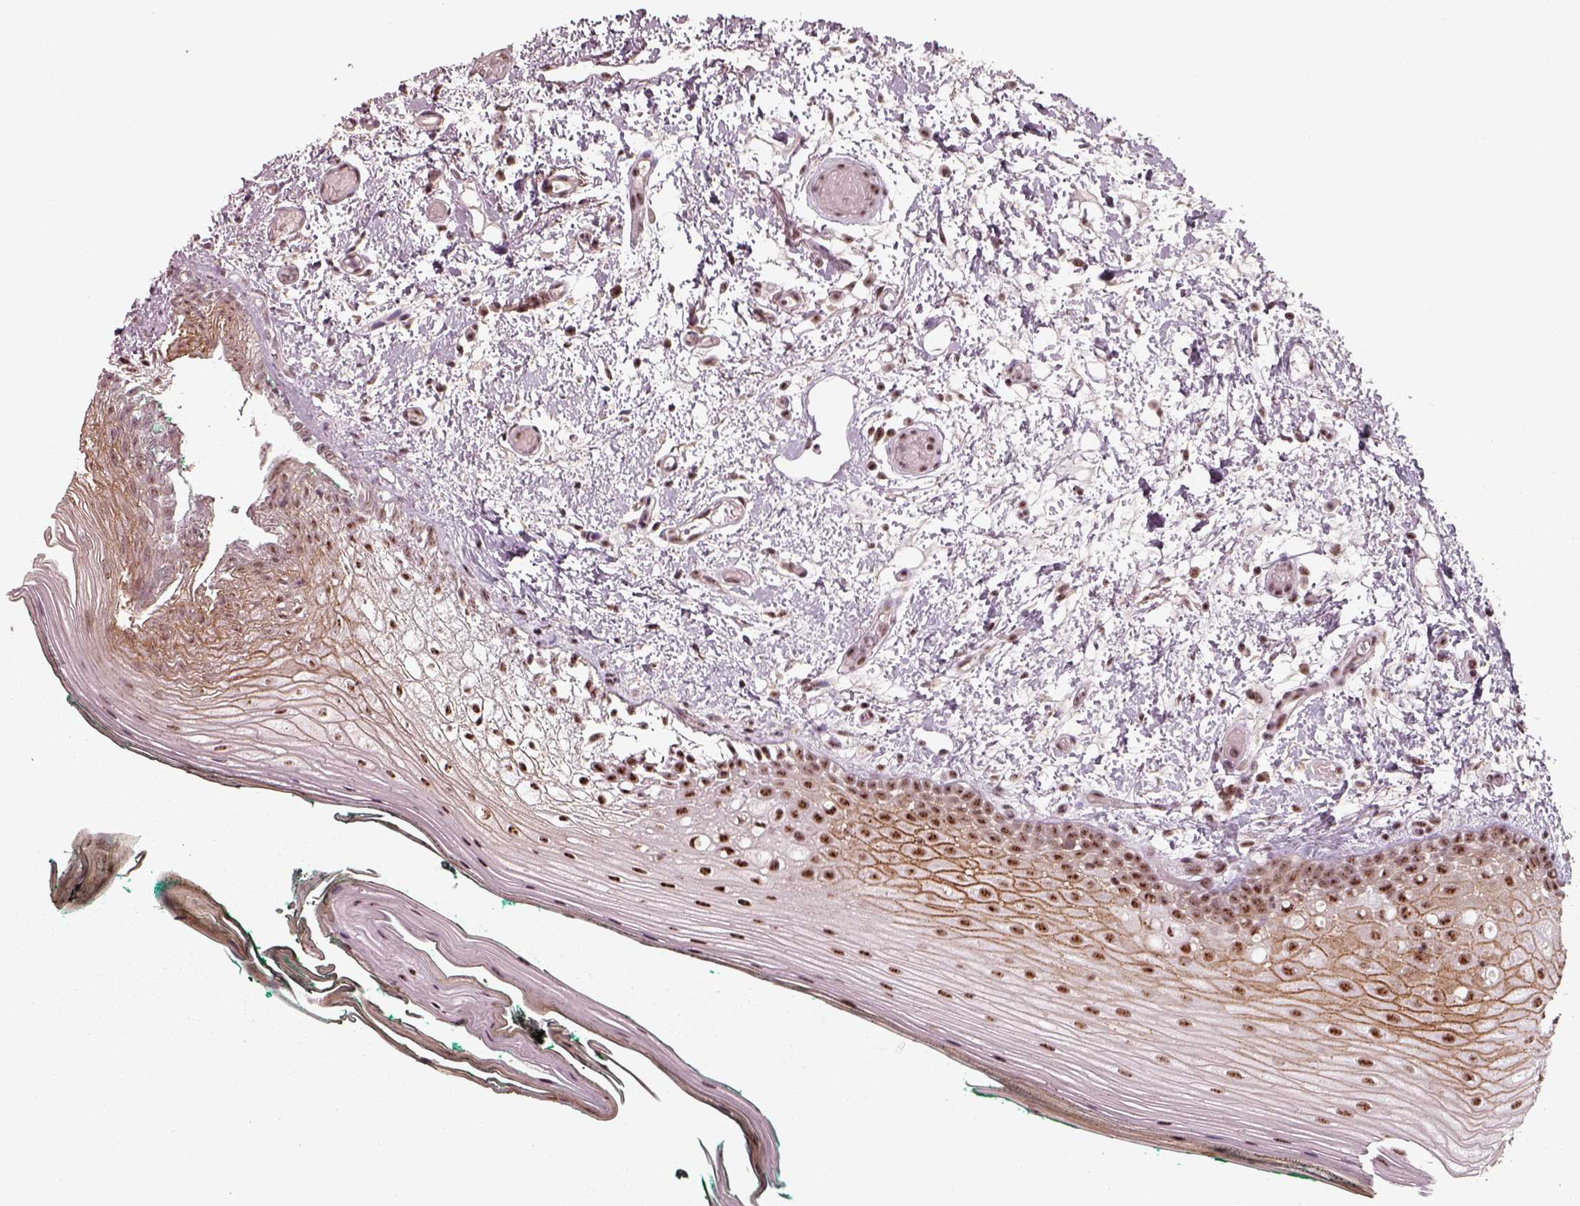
{"staining": {"intensity": "strong", "quantity": ">75%", "location": "nuclear"}, "tissue": "oral mucosa", "cell_type": "Squamous epithelial cells", "image_type": "normal", "snomed": [{"axis": "morphology", "description": "Normal tissue, NOS"}, {"axis": "topography", "description": "Oral tissue"}], "caption": "A brown stain shows strong nuclear positivity of a protein in squamous epithelial cells of benign human oral mucosa.", "gene": "ATXN7L3", "patient": {"sex": "female", "age": 83}}